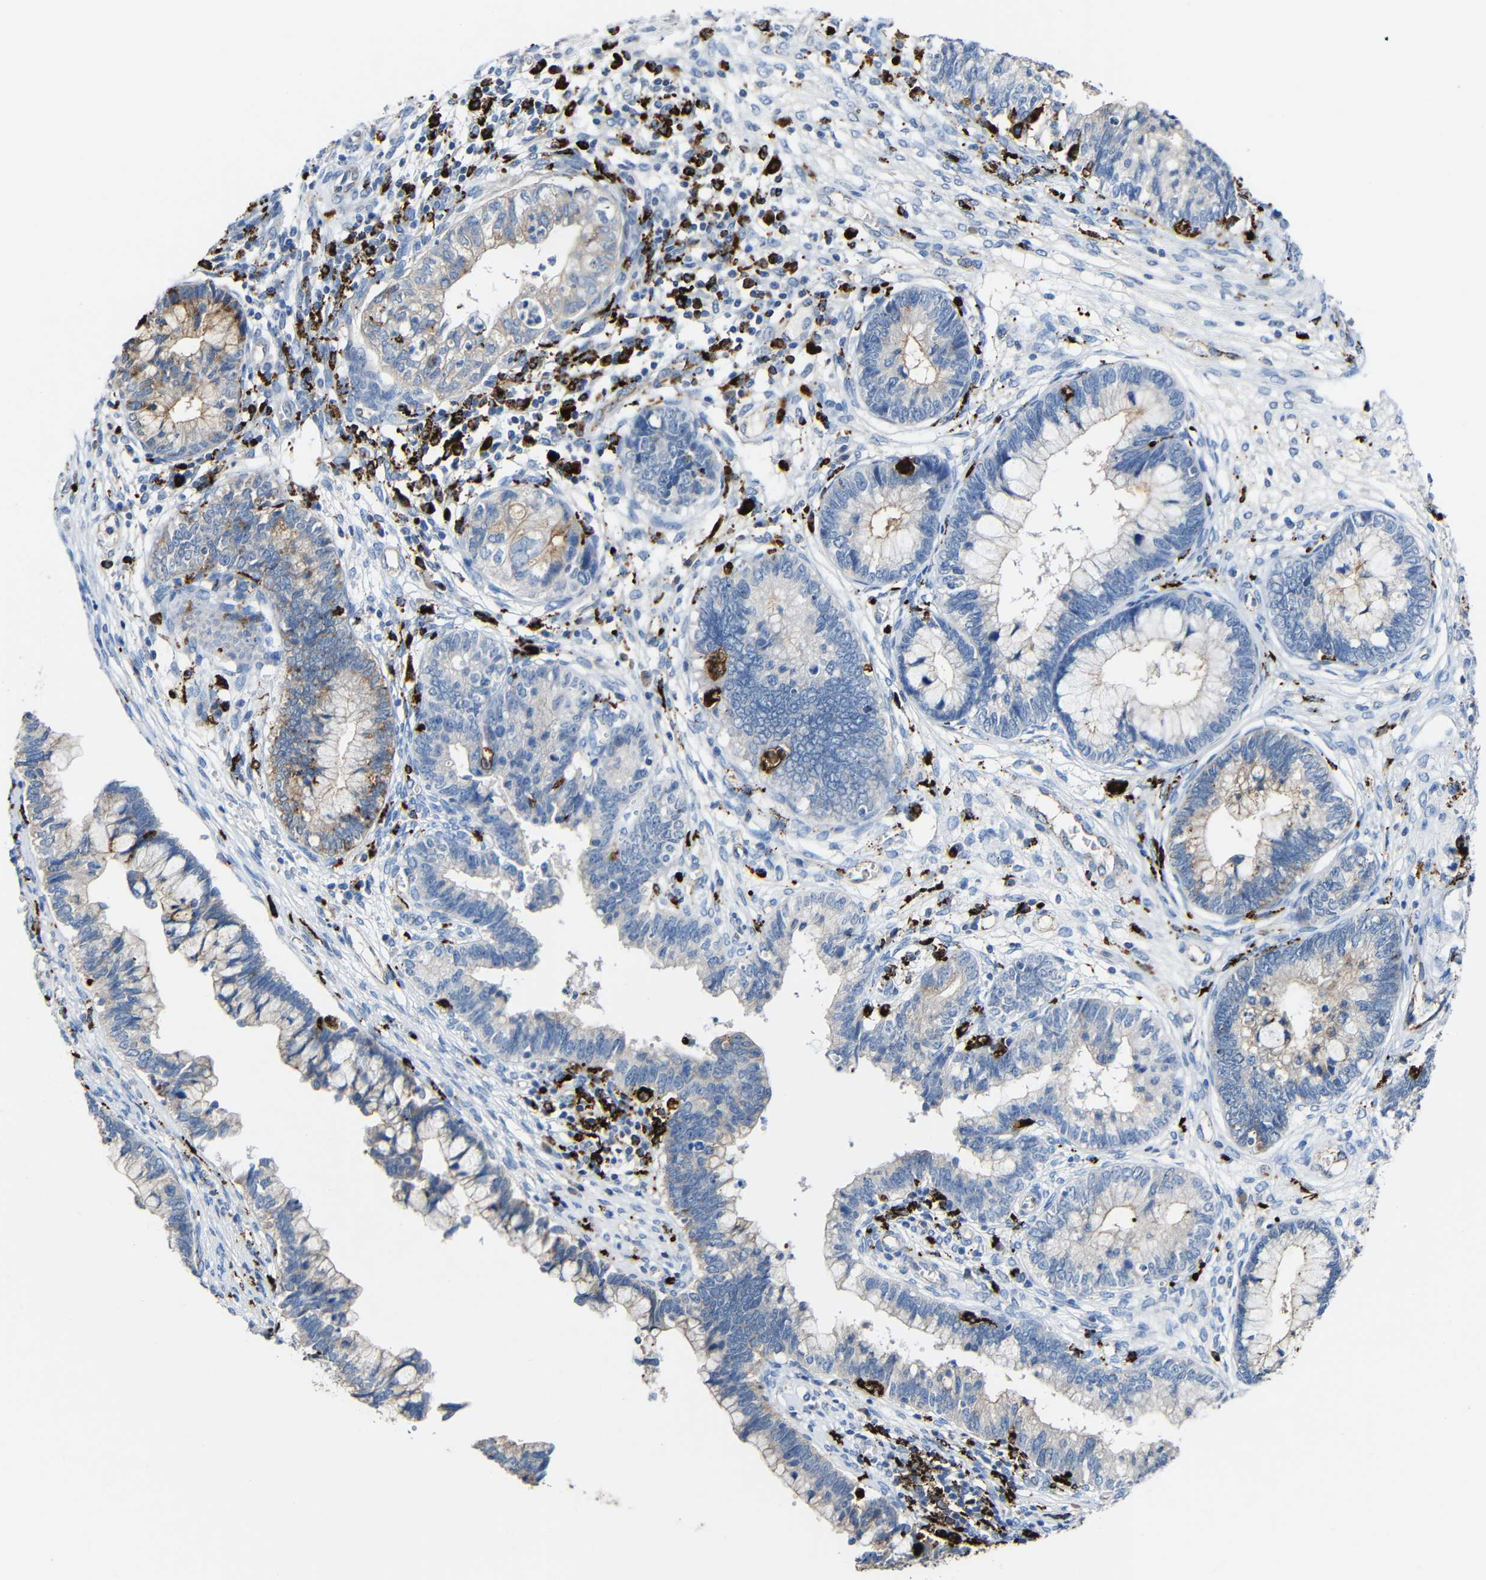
{"staining": {"intensity": "weak", "quantity": "25%-75%", "location": "cytoplasmic/membranous"}, "tissue": "cervical cancer", "cell_type": "Tumor cells", "image_type": "cancer", "snomed": [{"axis": "morphology", "description": "Adenocarcinoma, NOS"}, {"axis": "topography", "description": "Cervix"}], "caption": "IHC of human adenocarcinoma (cervical) reveals low levels of weak cytoplasmic/membranous positivity in about 25%-75% of tumor cells.", "gene": "HLA-DMA", "patient": {"sex": "female", "age": 44}}